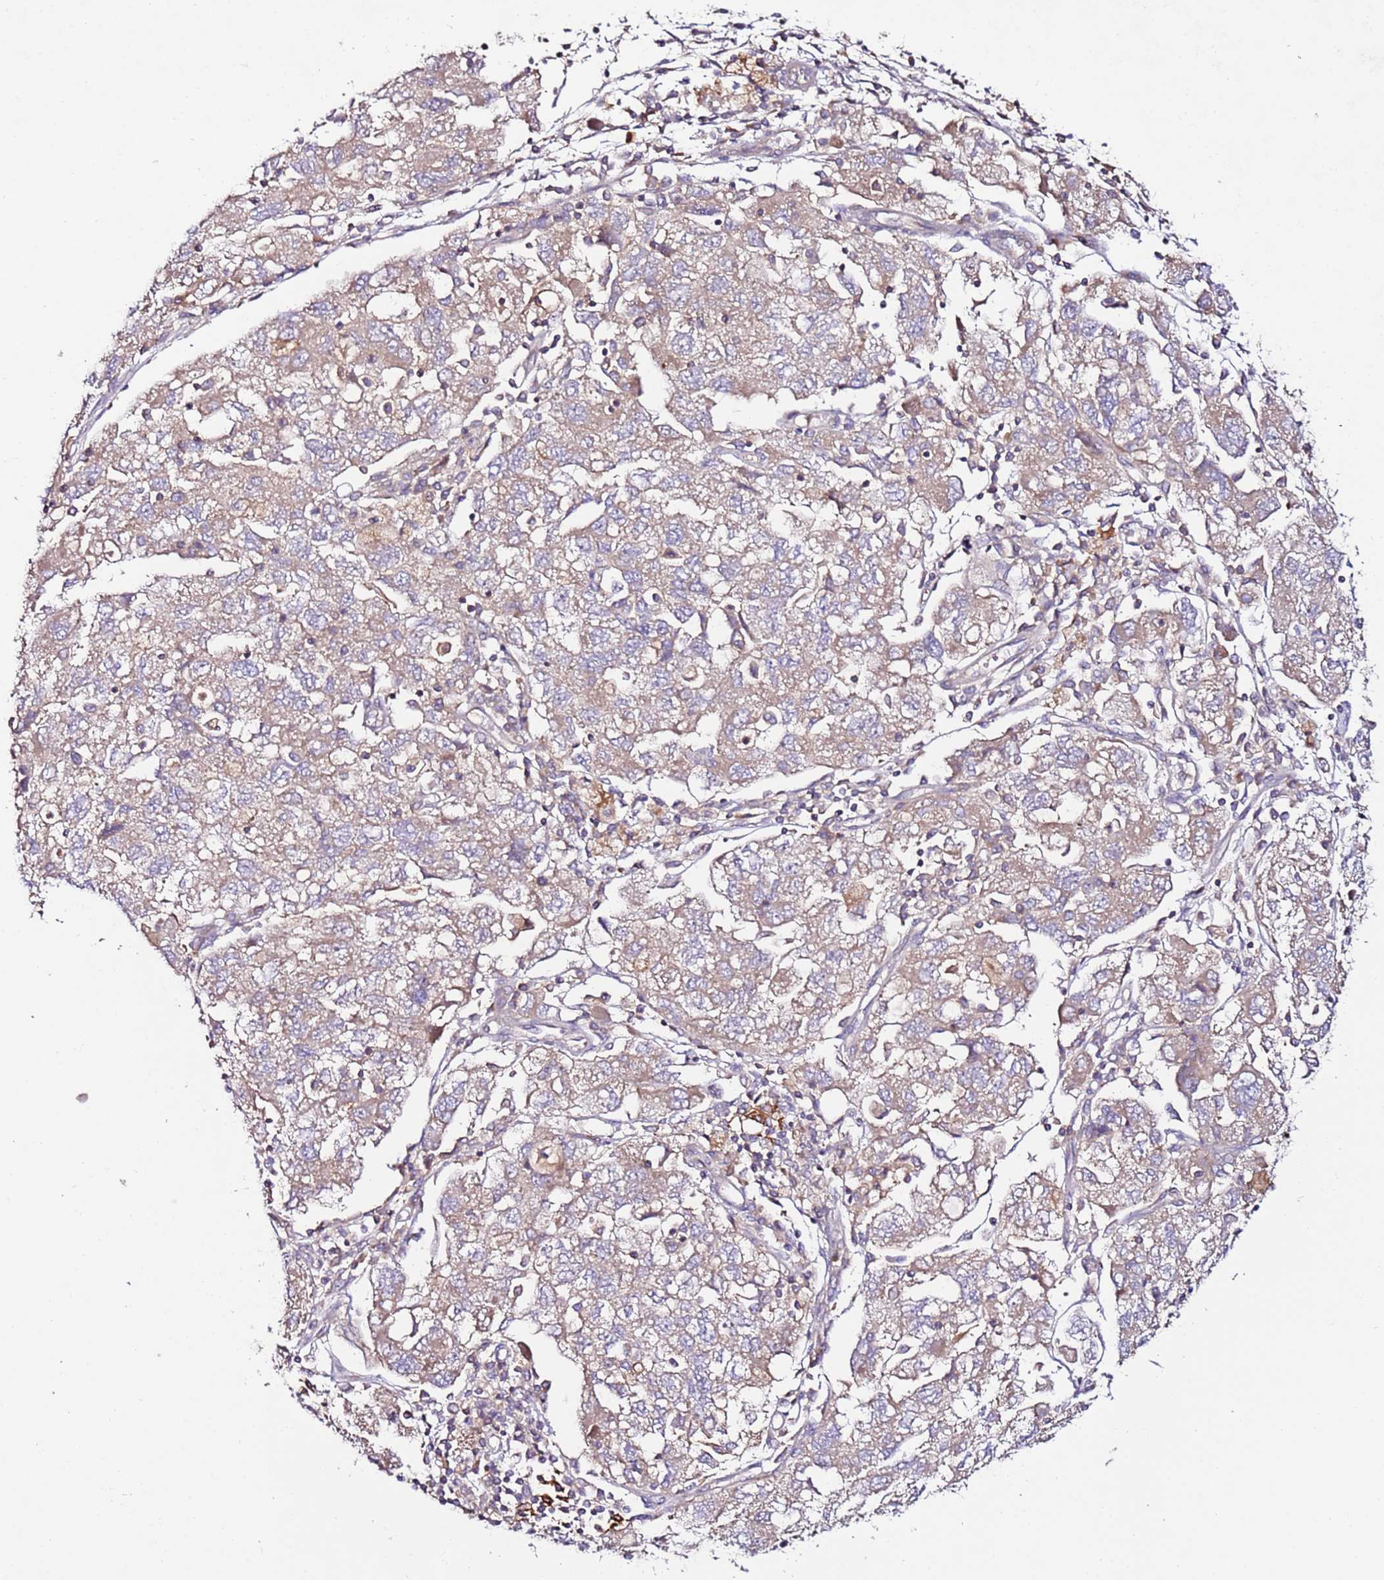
{"staining": {"intensity": "weak", "quantity": ">75%", "location": "cytoplasmic/membranous"}, "tissue": "ovarian cancer", "cell_type": "Tumor cells", "image_type": "cancer", "snomed": [{"axis": "morphology", "description": "Carcinoma, NOS"}, {"axis": "morphology", "description": "Cystadenocarcinoma, serous, NOS"}, {"axis": "topography", "description": "Ovary"}], "caption": "Immunohistochemical staining of ovarian serous cystadenocarcinoma demonstrates low levels of weak cytoplasmic/membranous protein expression in approximately >75% of tumor cells.", "gene": "FLVCR1", "patient": {"sex": "female", "age": 69}}